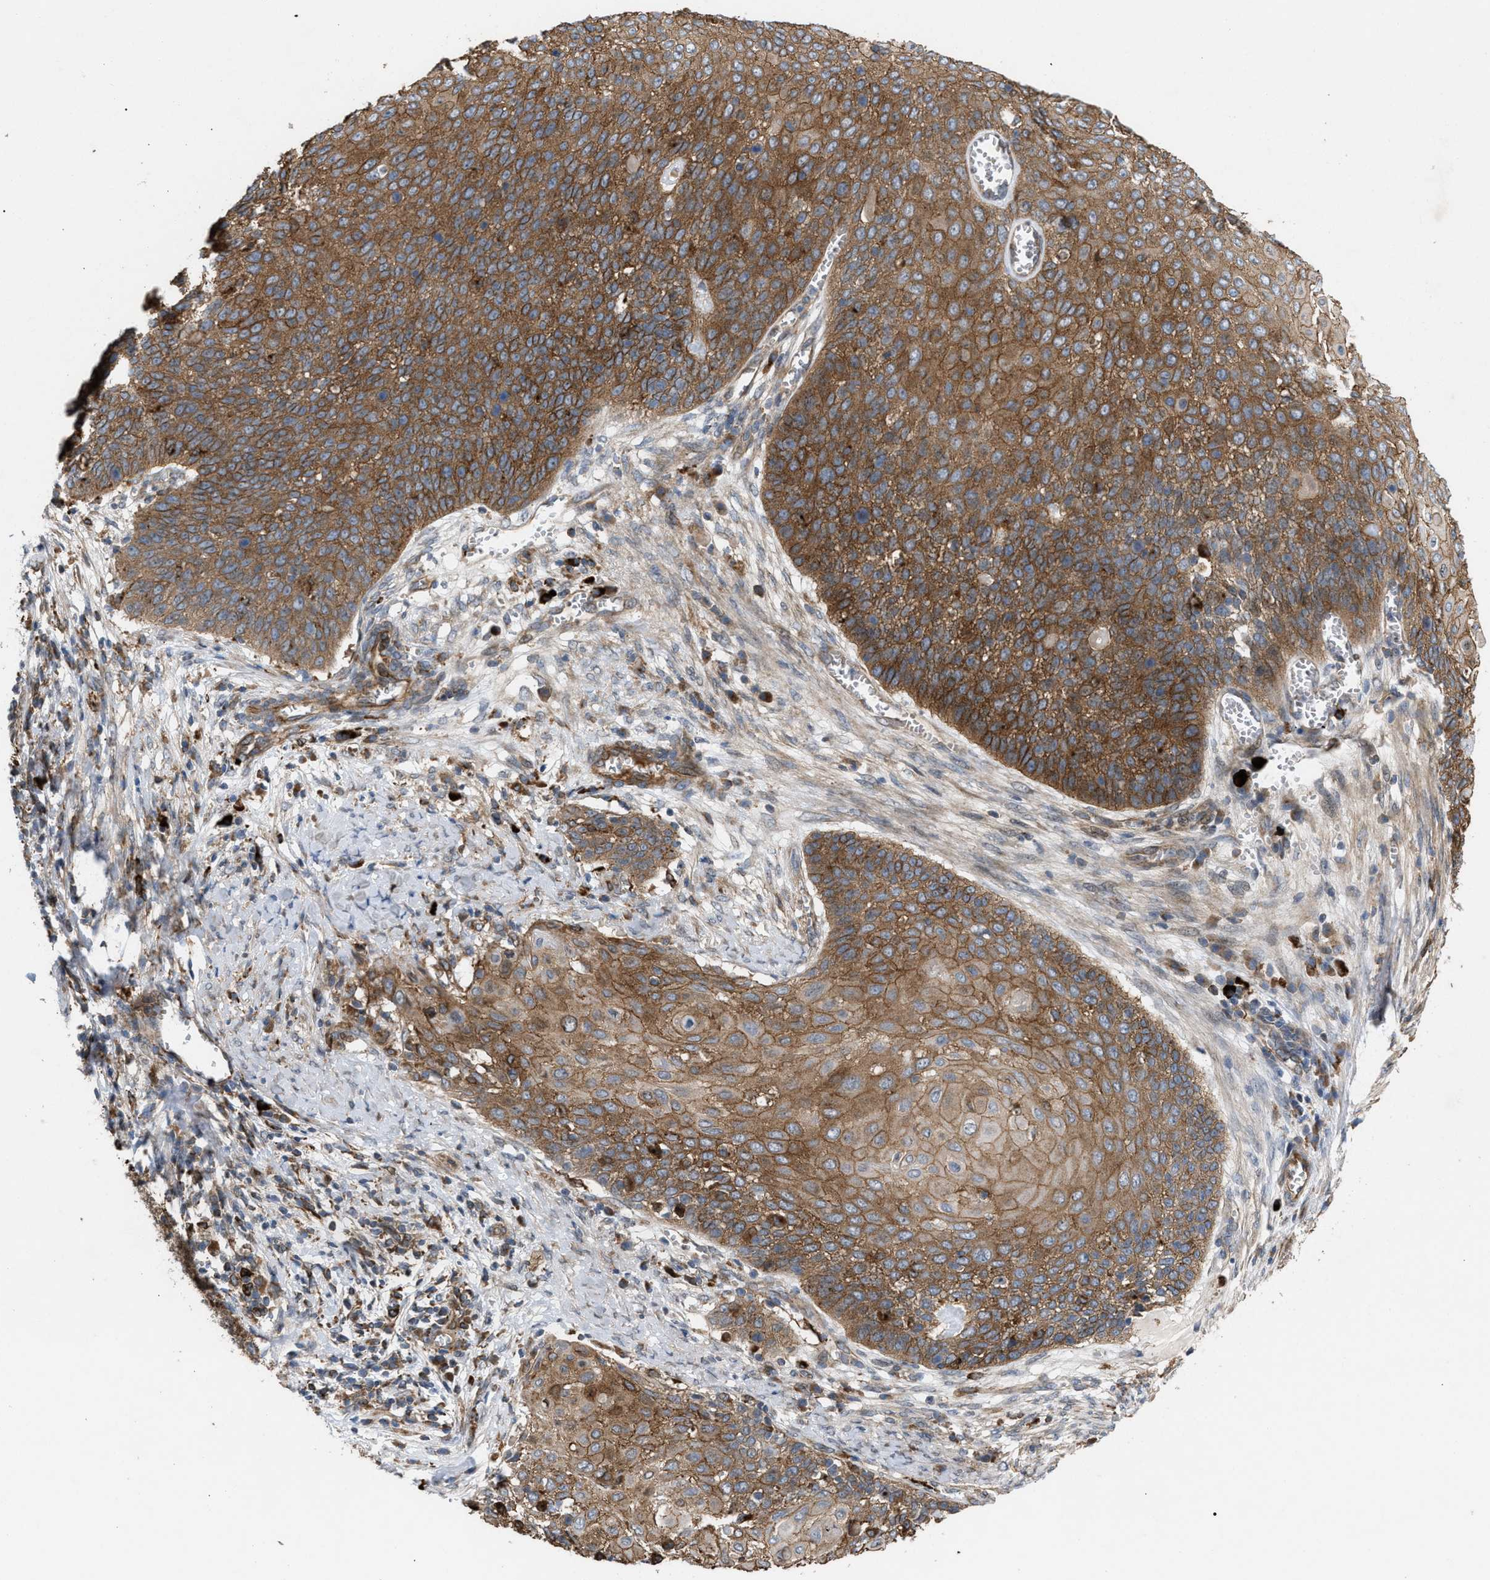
{"staining": {"intensity": "moderate", "quantity": ">75%", "location": "cytoplasmic/membranous"}, "tissue": "cervical cancer", "cell_type": "Tumor cells", "image_type": "cancer", "snomed": [{"axis": "morphology", "description": "Squamous cell carcinoma, NOS"}, {"axis": "topography", "description": "Cervix"}], "caption": "Immunohistochemistry (DAB) staining of cervical squamous cell carcinoma displays moderate cytoplasmic/membranous protein positivity in about >75% of tumor cells.", "gene": "GCC1", "patient": {"sex": "female", "age": 39}}